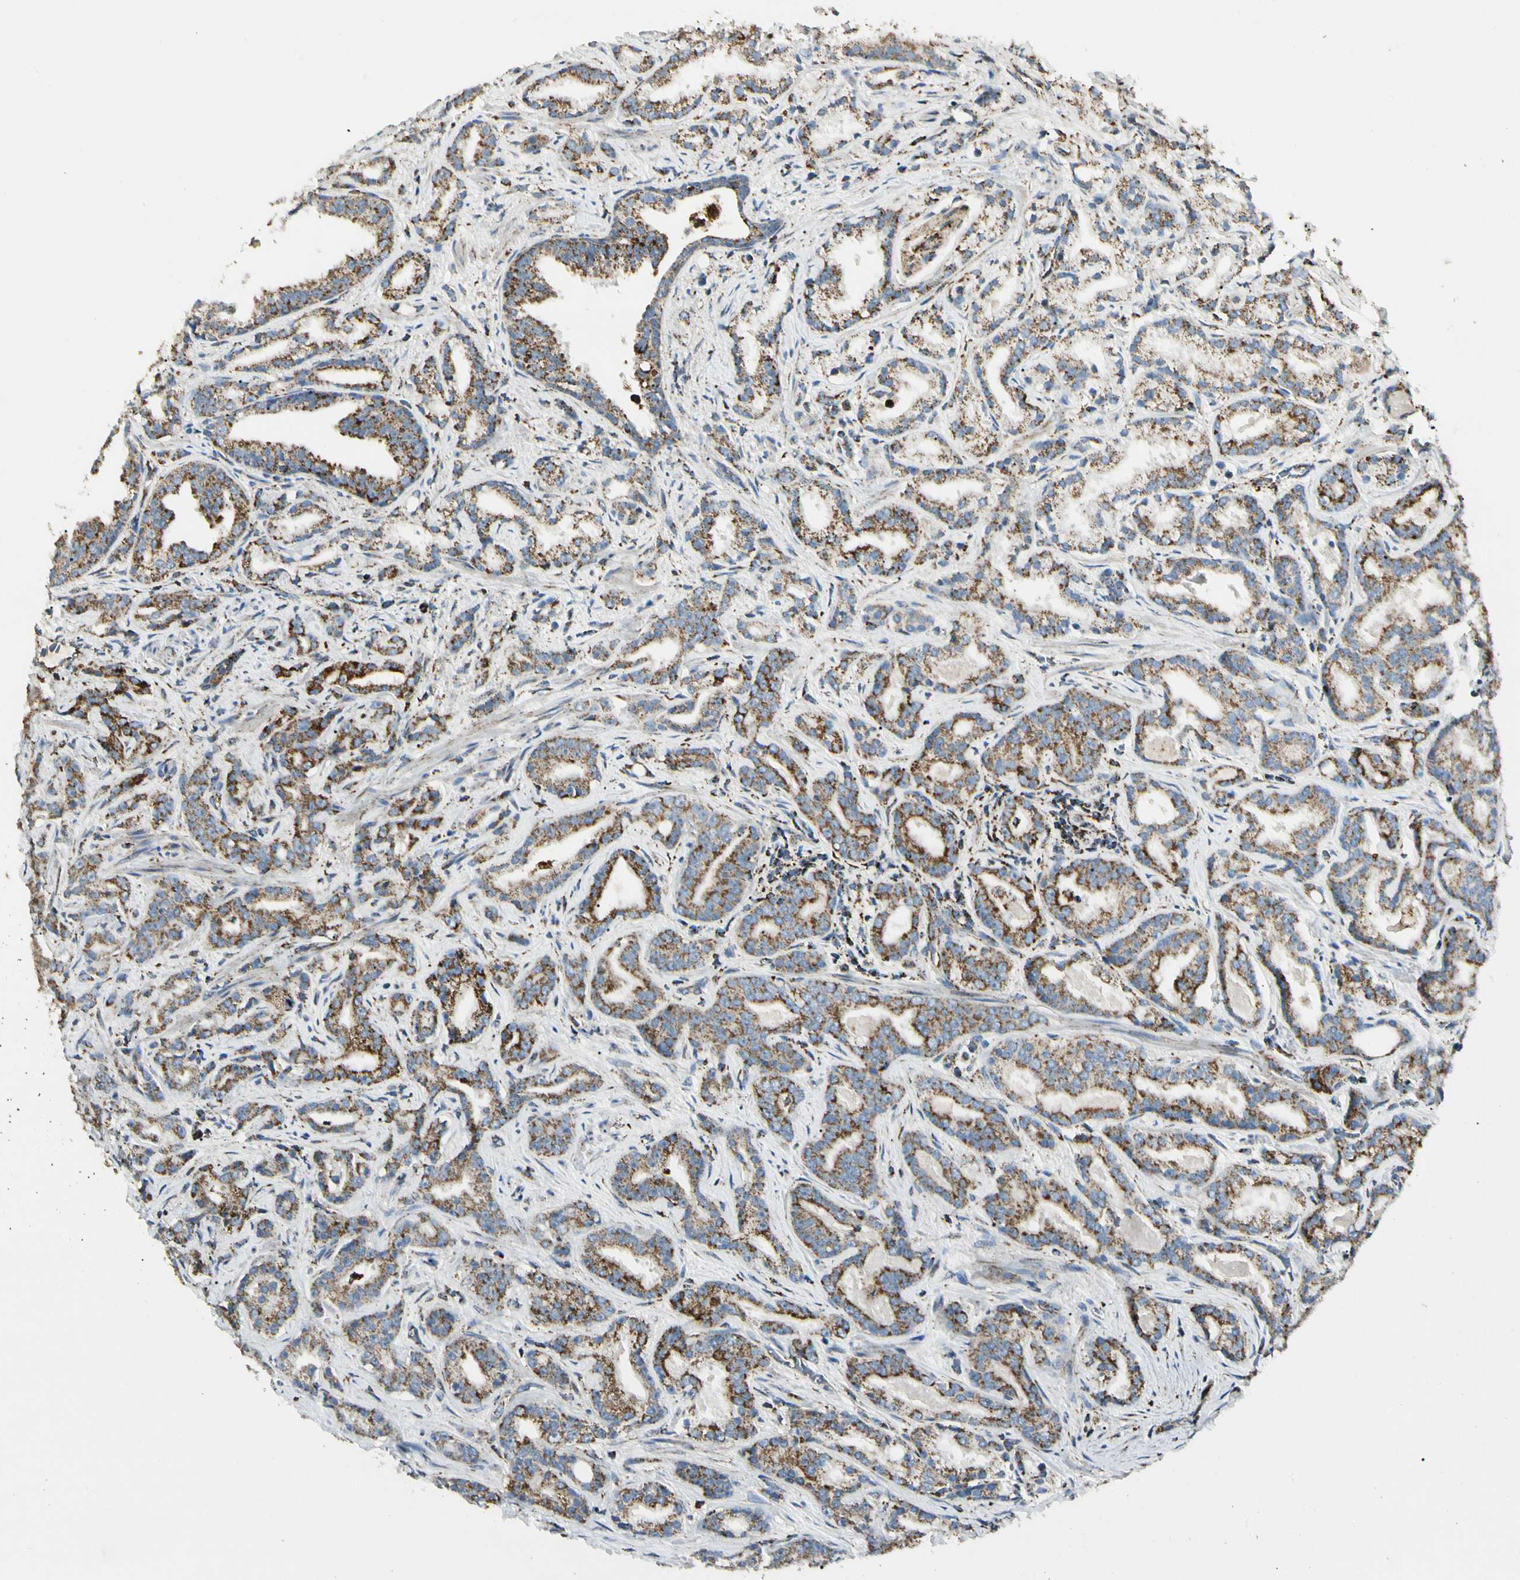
{"staining": {"intensity": "moderate", "quantity": ">75%", "location": "cytoplasmic/membranous"}, "tissue": "prostate cancer", "cell_type": "Tumor cells", "image_type": "cancer", "snomed": [{"axis": "morphology", "description": "Adenocarcinoma, Low grade"}, {"axis": "topography", "description": "Prostate"}], "caption": "Approximately >75% of tumor cells in prostate cancer display moderate cytoplasmic/membranous protein expression as visualized by brown immunohistochemical staining.", "gene": "ME2", "patient": {"sex": "male", "age": 63}}